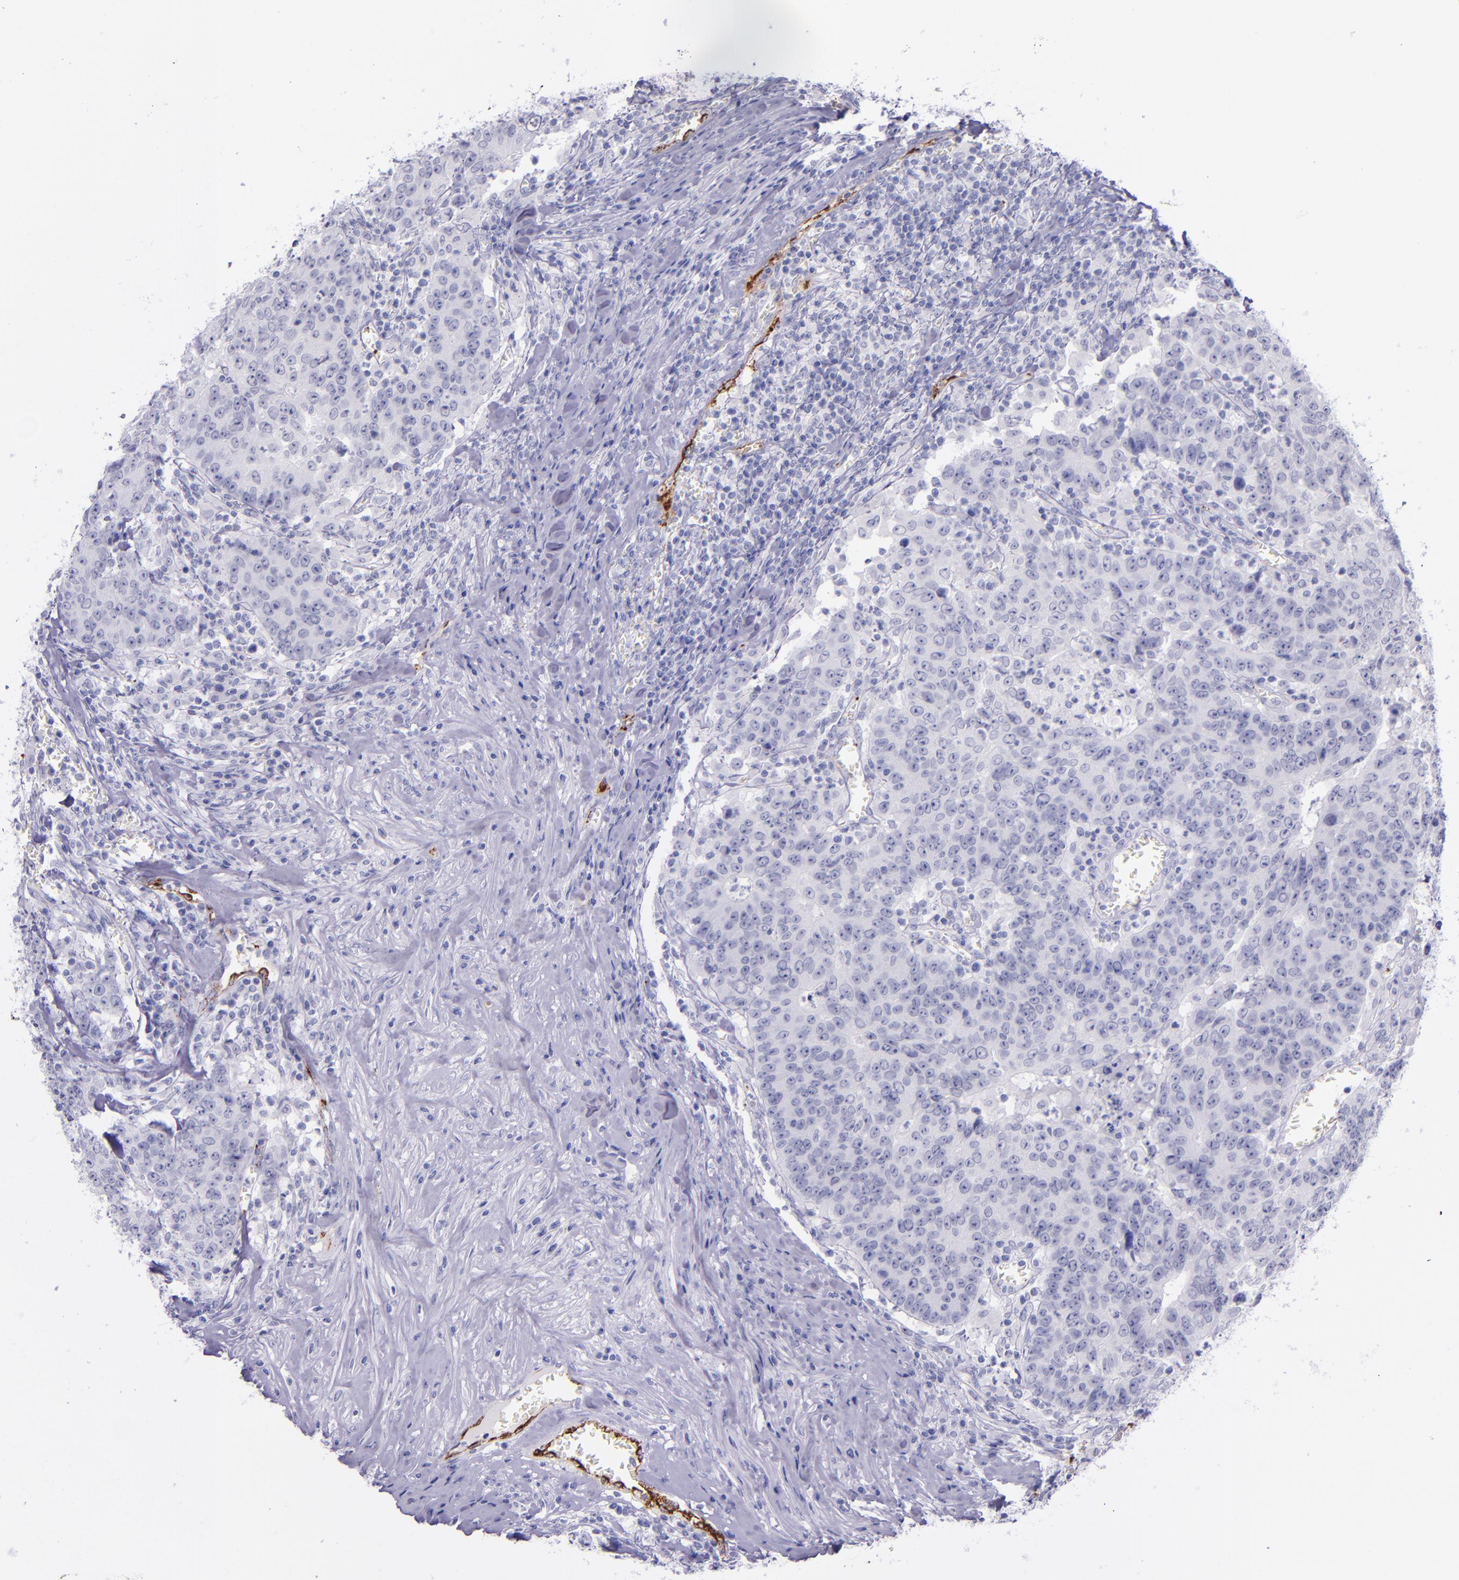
{"staining": {"intensity": "negative", "quantity": "none", "location": "none"}, "tissue": "colorectal cancer", "cell_type": "Tumor cells", "image_type": "cancer", "snomed": [{"axis": "morphology", "description": "Adenocarcinoma, NOS"}, {"axis": "topography", "description": "Colon"}], "caption": "IHC photomicrograph of neoplastic tissue: colorectal cancer stained with DAB exhibits no significant protein positivity in tumor cells.", "gene": "SELE", "patient": {"sex": "female", "age": 53}}